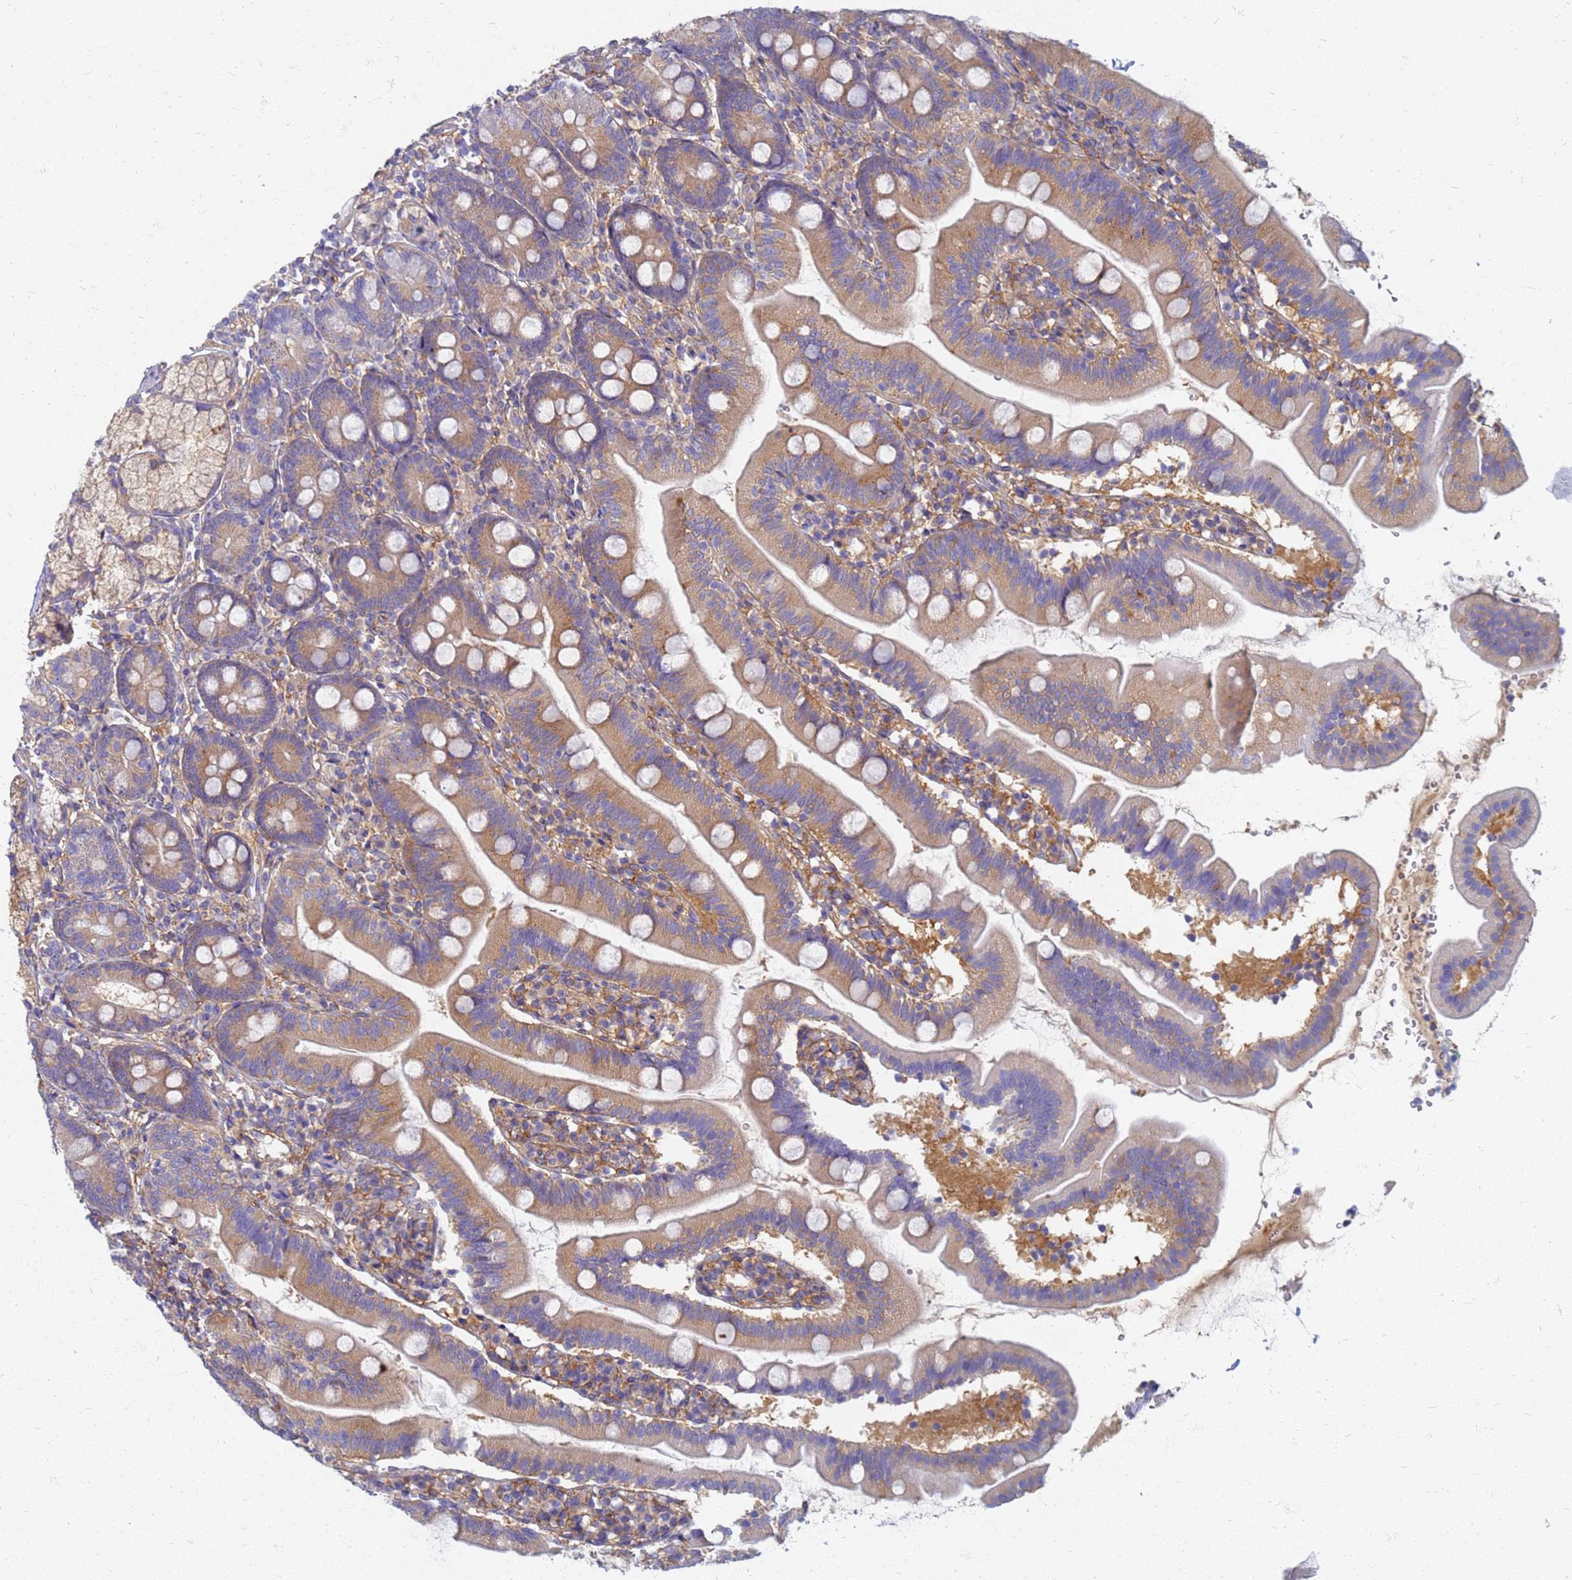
{"staining": {"intensity": "moderate", "quantity": "<25%", "location": "cytoplasmic/membranous"}, "tissue": "duodenum", "cell_type": "Glandular cells", "image_type": "normal", "snomed": [{"axis": "morphology", "description": "Normal tissue, NOS"}, {"axis": "topography", "description": "Duodenum"}], "caption": "A histopathology image of human duodenum stained for a protein shows moderate cytoplasmic/membranous brown staining in glandular cells.", "gene": "EEA1", "patient": {"sex": "female", "age": 67}}